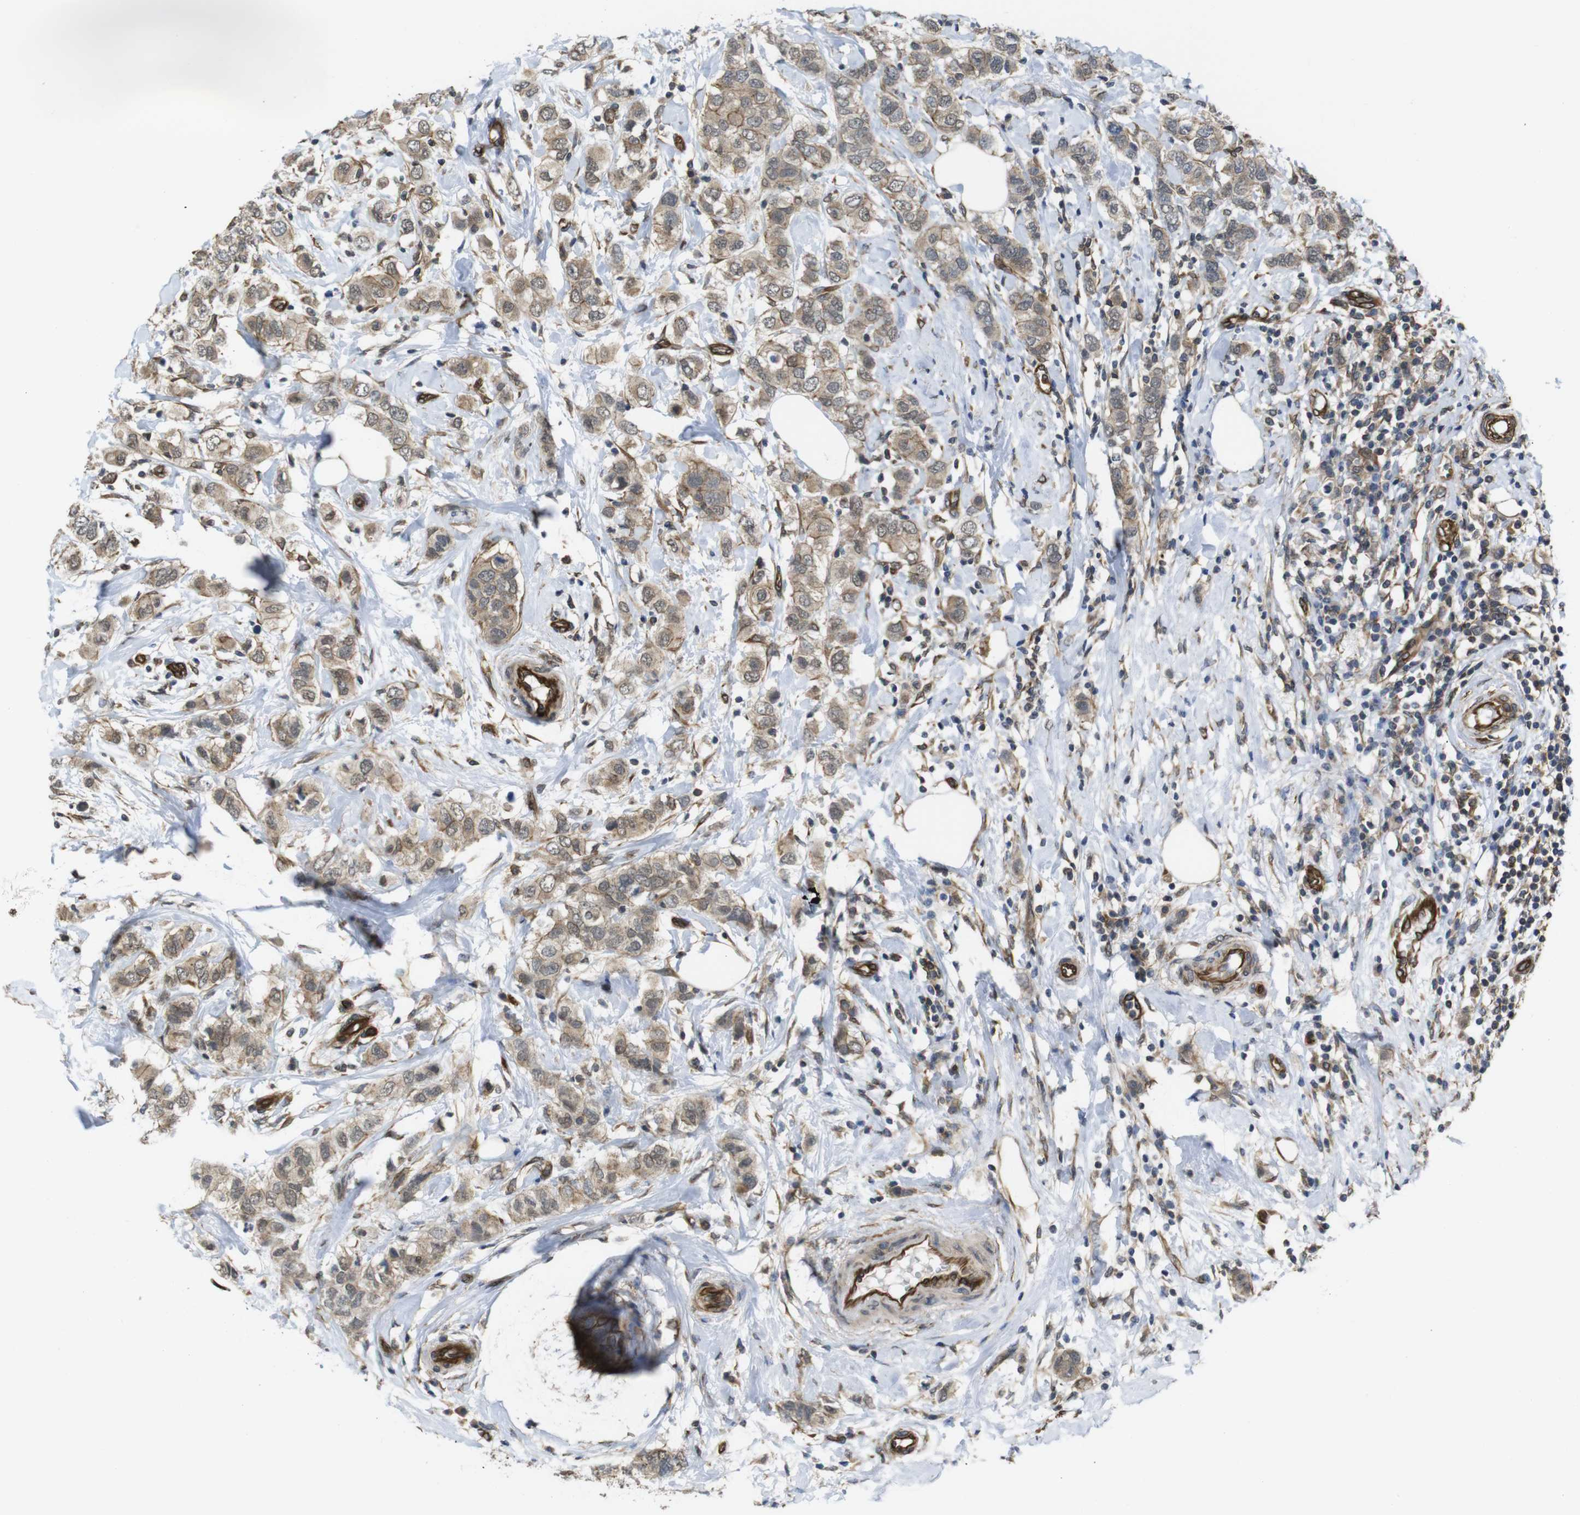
{"staining": {"intensity": "moderate", "quantity": ">75%", "location": "cytoplasmic/membranous"}, "tissue": "breast cancer", "cell_type": "Tumor cells", "image_type": "cancer", "snomed": [{"axis": "morphology", "description": "Duct carcinoma"}, {"axis": "topography", "description": "Breast"}], "caption": "Tumor cells show medium levels of moderate cytoplasmic/membranous expression in approximately >75% of cells in human intraductal carcinoma (breast). Using DAB (brown) and hematoxylin (blue) stains, captured at high magnification using brightfield microscopy.", "gene": "ZDHHC5", "patient": {"sex": "female", "age": 50}}